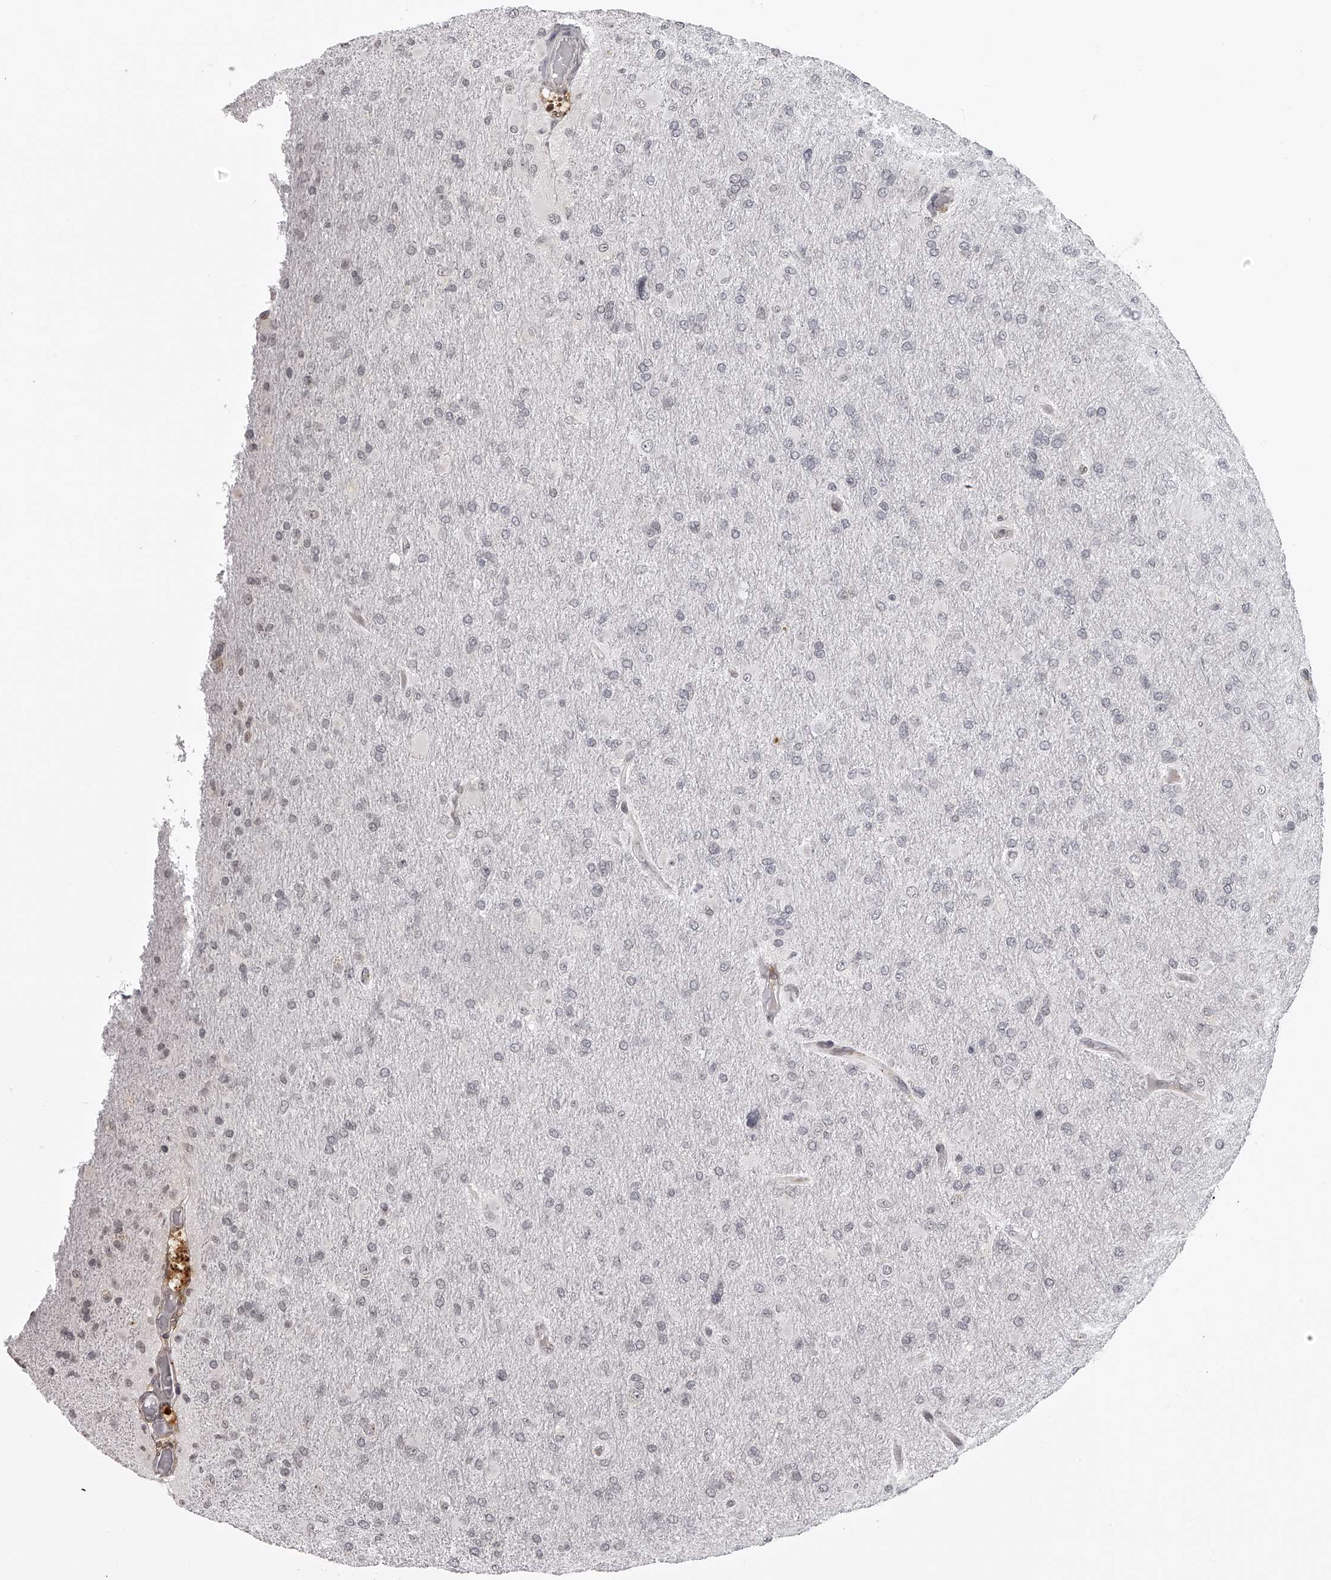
{"staining": {"intensity": "negative", "quantity": "none", "location": "none"}, "tissue": "glioma", "cell_type": "Tumor cells", "image_type": "cancer", "snomed": [{"axis": "morphology", "description": "Glioma, malignant, High grade"}, {"axis": "topography", "description": "Cerebral cortex"}], "caption": "High power microscopy histopathology image of an IHC histopathology image of glioma, revealing no significant staining in tumor cells.", "gene": "ODF2L", "patient": {"sex": "female", "age": 36}}